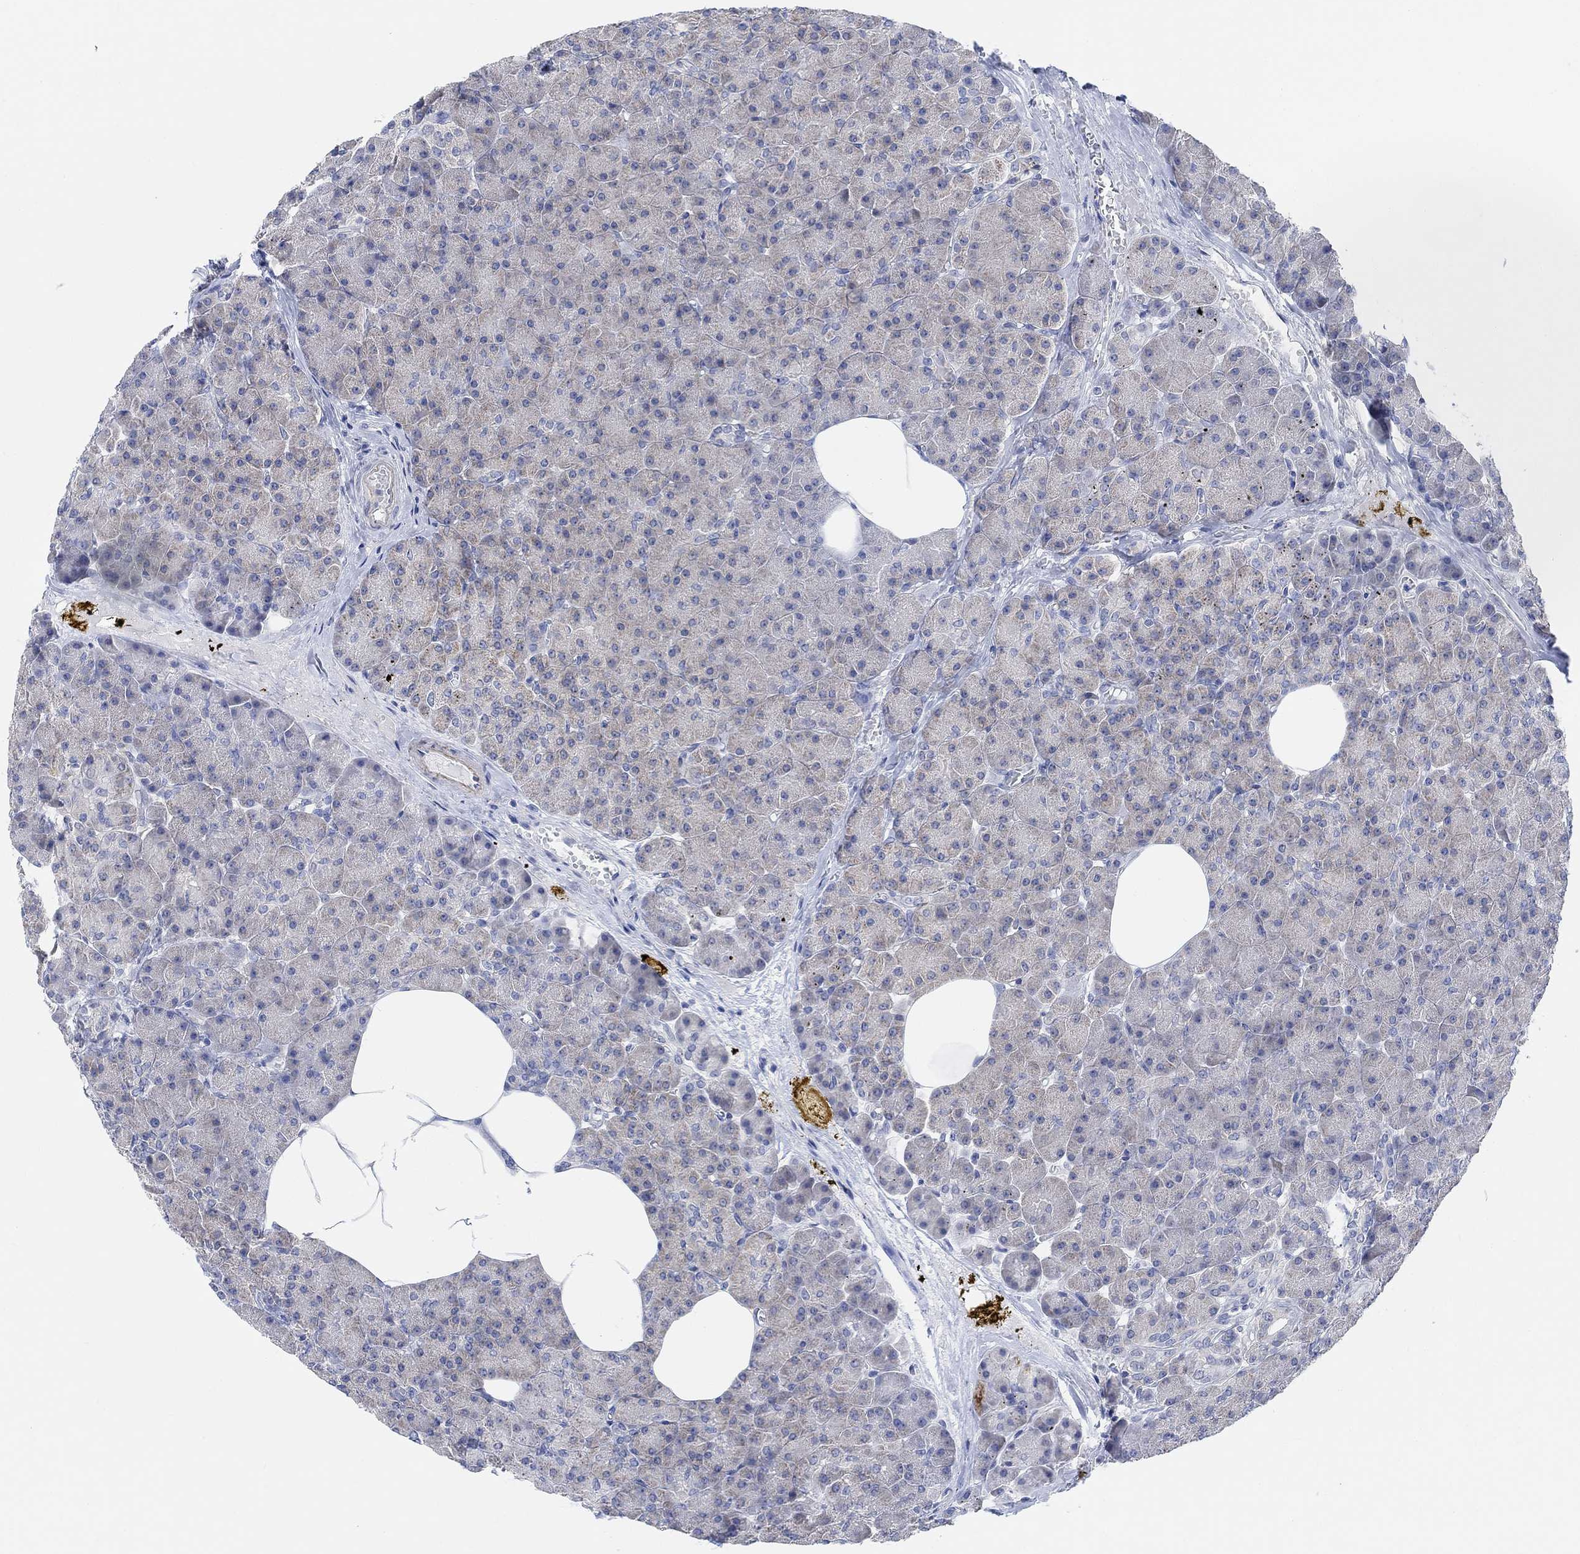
{"staining": {"intensity": "negative", "quantity": "none", "location": "none"}, "tissue": "pancreas", "cell_type": "Exocrine glandular cells", "image_type": "normal", "snomed": [{"axis": "morphology", "description": "Normal tissue, NOS"}, {"axis": "topography", "description": "Pancreas"}], "caption": "Image shows no protein positivity in exocrine glandular cells of unremarkable pancreas. (Stains: DAB immunohistochemistry (IHC) with hematoxylin counter stain, Microscopy: brightfield microscopy at high magnification).", "gene": "RIMS1", "patient": {"sex": "female", "age": 45}}